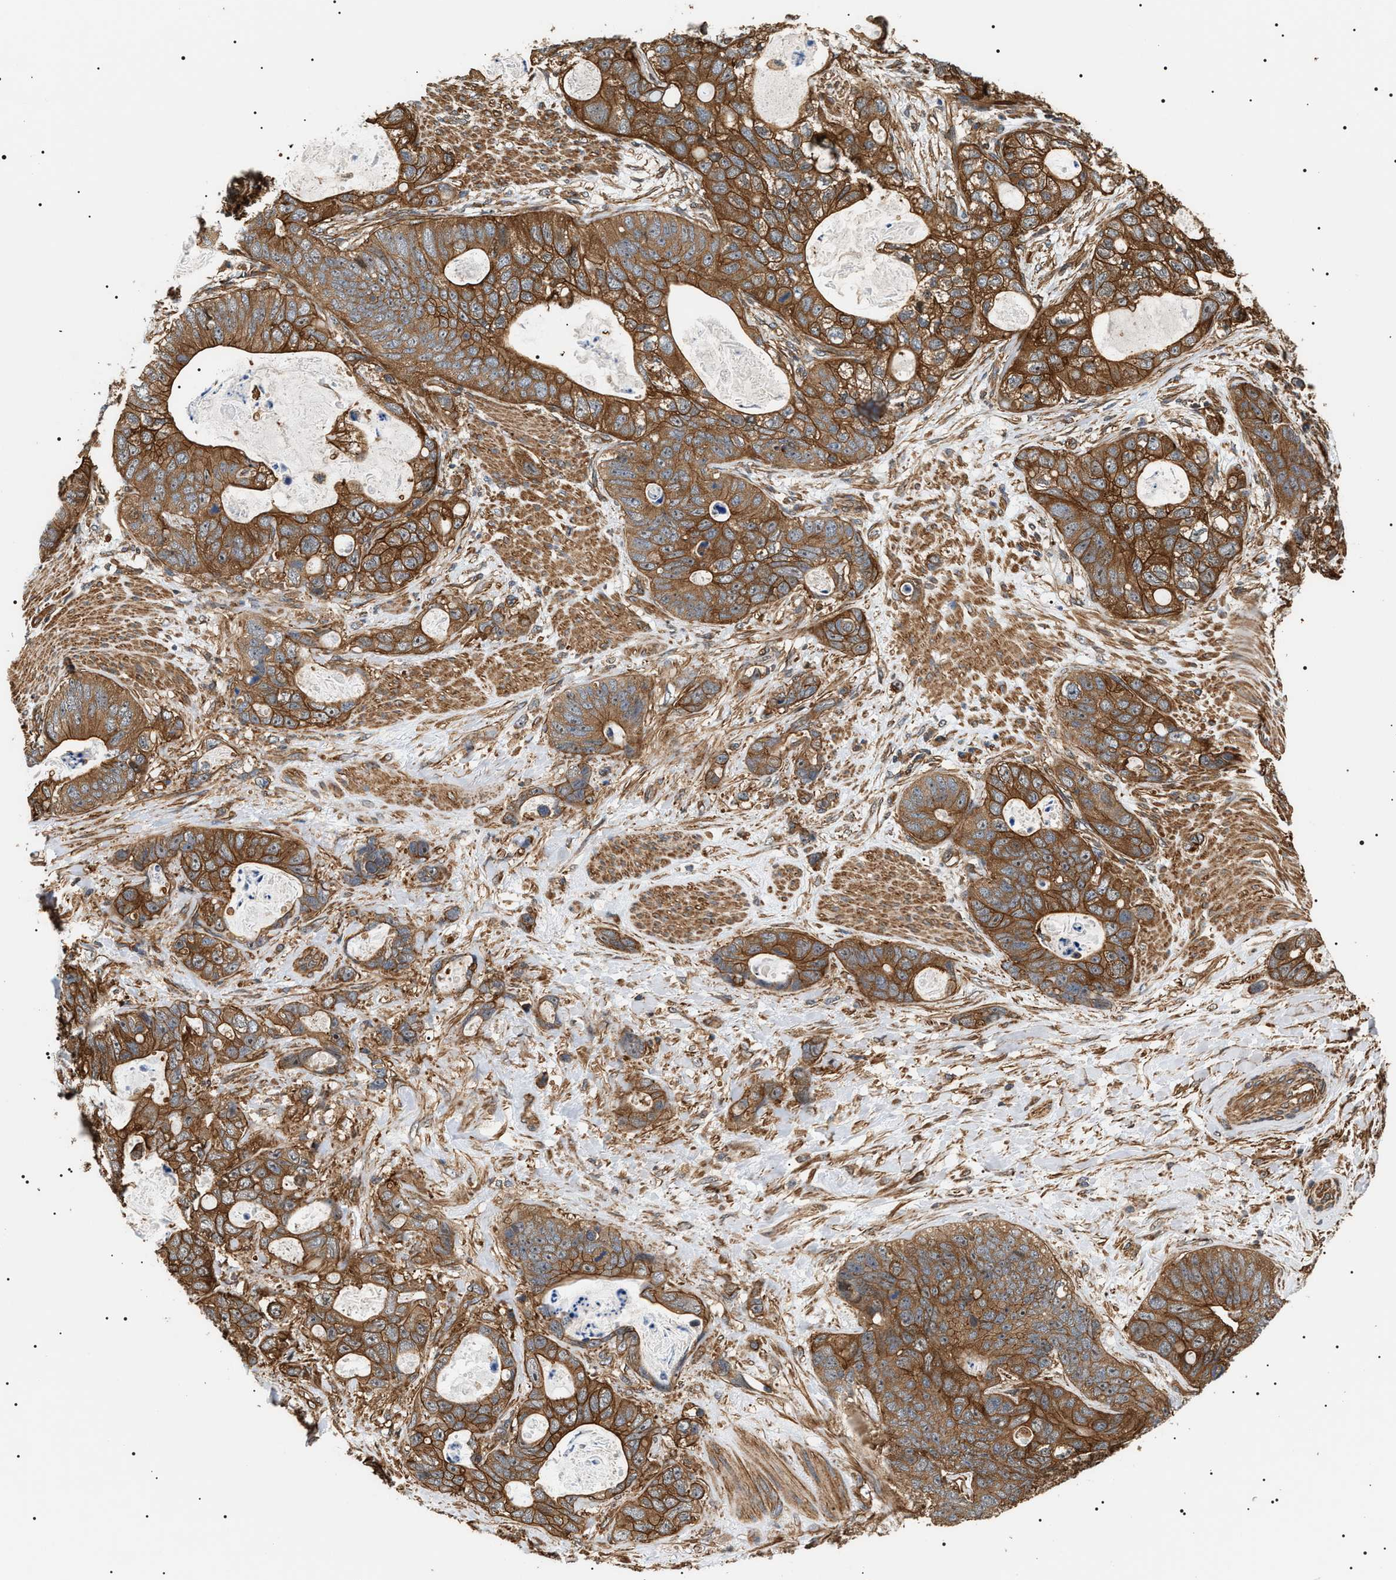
{"staining": {"intensity": "moderate", "quantity": ">75%", "location": "cytoplasmic/membranous"}, "tissue": "stomach cancer", "cell_type": "Tumor cells", "image_type": "cancer", "snomed": [{"axis": "morphology", "description": "Normal tissue, NOS"}, {"axis": "morphology", "description": "Adenocarcinoma, NOS"}, {"axis": "topography", "description": "Stomach"}], "caption": "The image exhibits immunohistochemical staining of stomach cancer (adenocarcinoma). There is moderate cytoplasmic/membranous staining is appreciated in about >75% of tumor cells.", "gene": "SH3GLB2", "patient": {"sex": "female", "age": 89}}